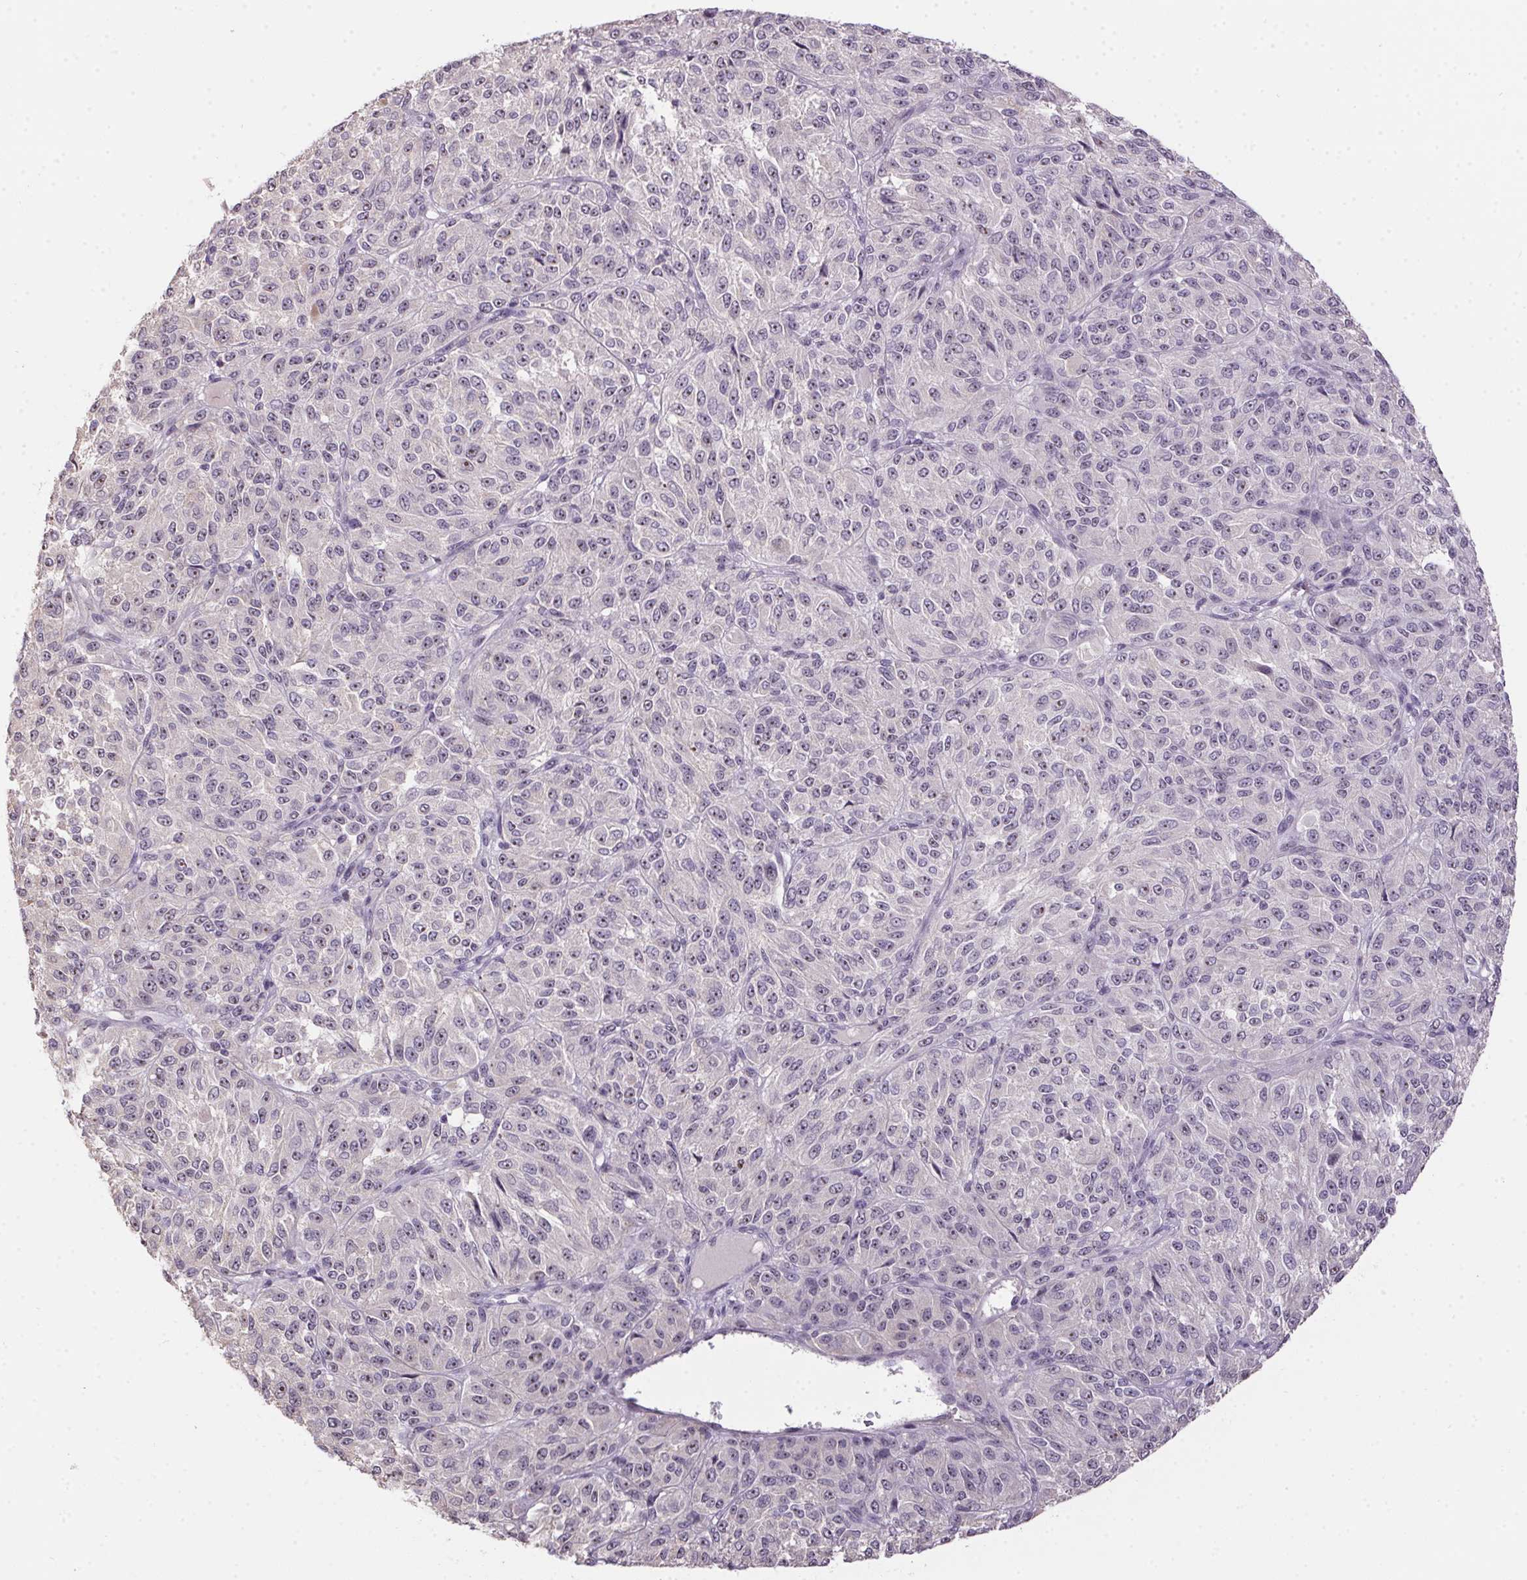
{"staining": {"intensity": "negative", "quantity": "none", "location": "none"}, "tissue": "melanoma", "cell_type": "Tumor cells", "image_type": "cancer", "snomed": [{"axis": "morphology", "description": "Malignant melanoma, Metastatic site"}, {"axis": "topography", "description": "Brain"}], "caption": "Malignant melanoma (metastatic site) stained for a protein using immunohistochemistry (IHC) demonstrates no expression tumor cells.", "gene": "BATF2", "patient": {"sex": "female", "age": 56}}